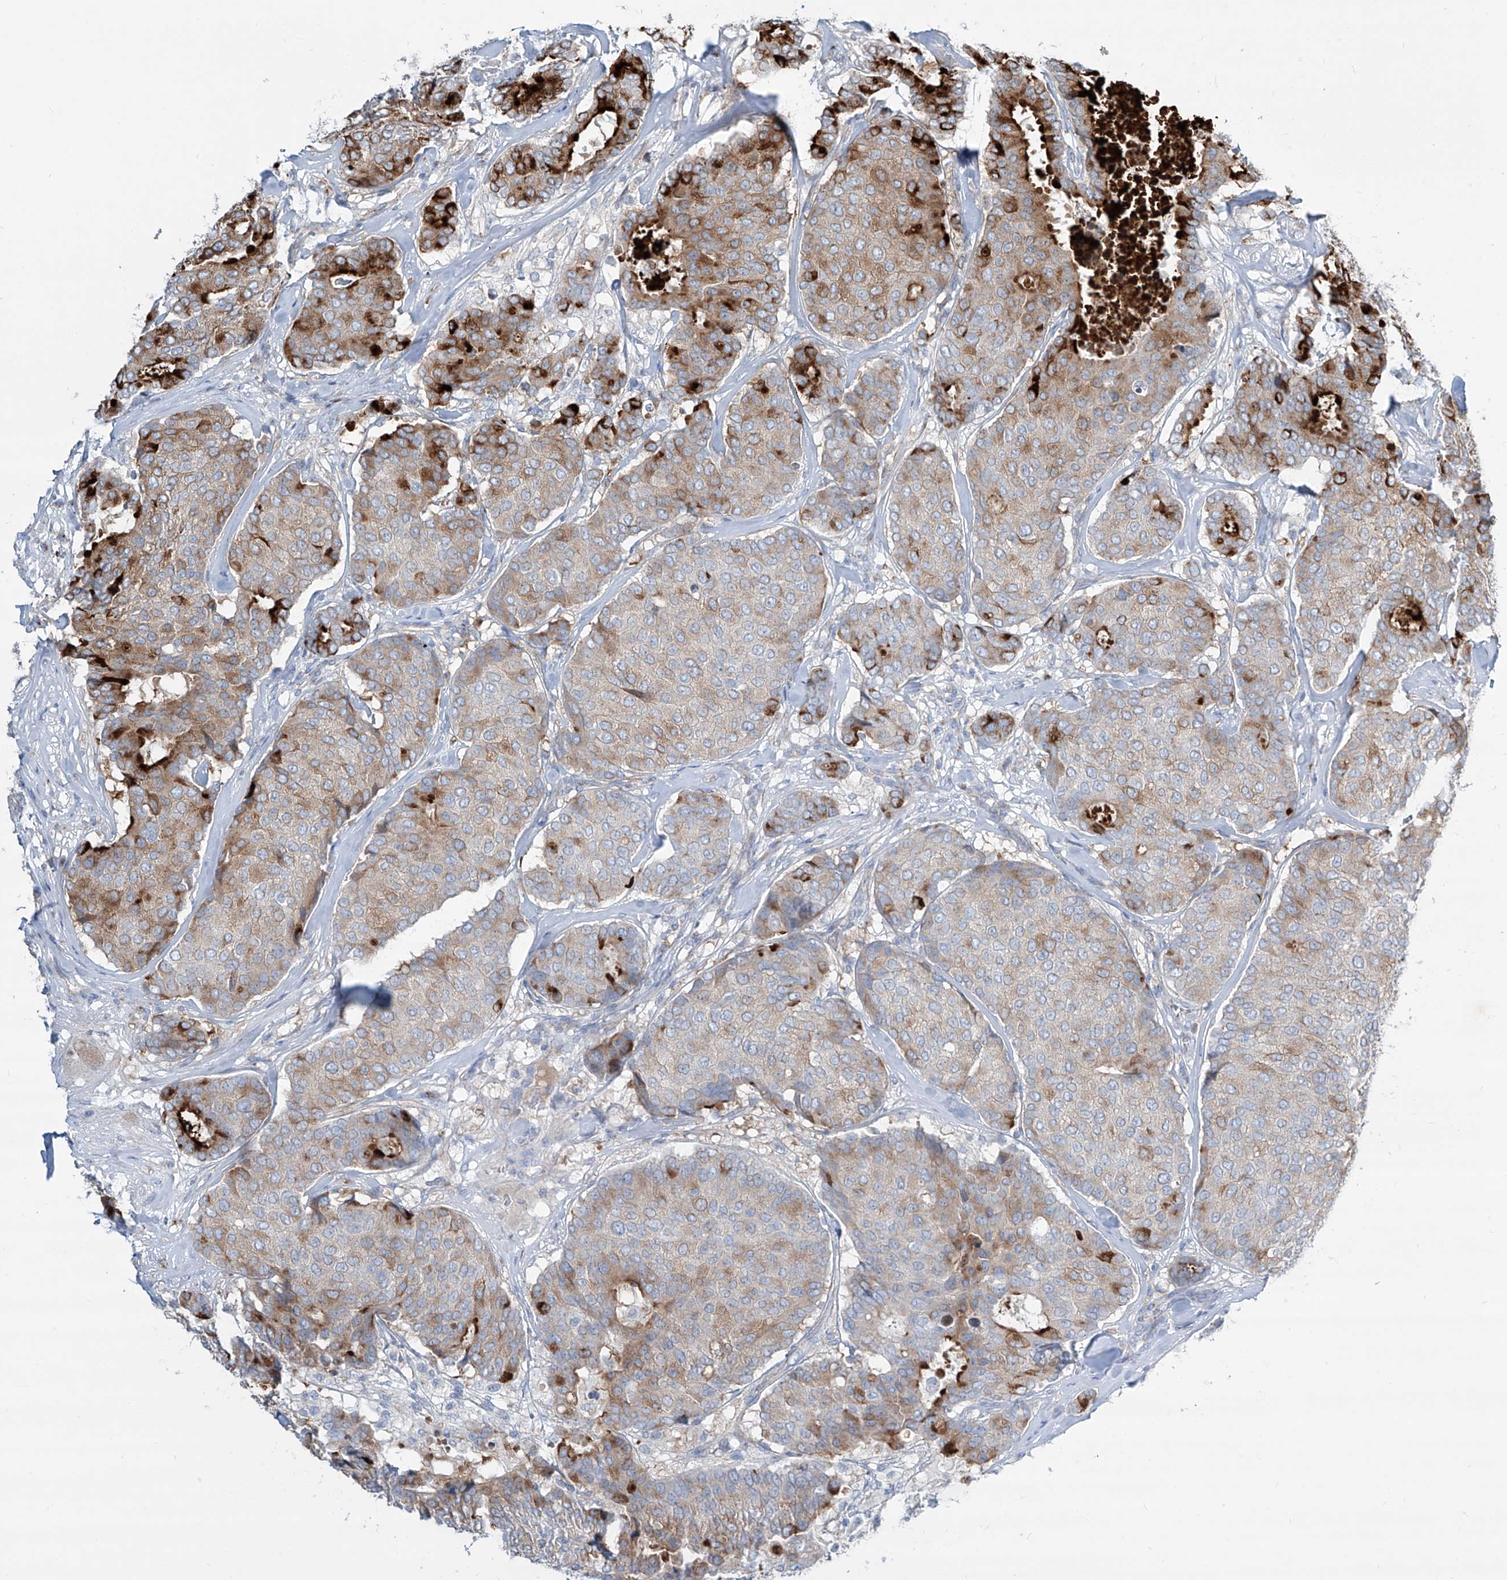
{"staining": {"intensity": "strong", "quantity": "<25%", "location": "cytoplasmic/membranous"}, "tissue": "breast cancer", "cell_type": "Tumor cells", "image_type": "cancer", "snomed": [{"axis": "morphology", "description": "Duct carcinoma"}, {"axis": "topography", "description": "Breast"}], "caption": "Breast intraductal carcinoma stained with a brown dye demonstrates strong cytoplasmic/membranous positive staining in about <25% of tumor cells.", "gene": "CDH5", "patient": {"sex": "female", "age": 75}}